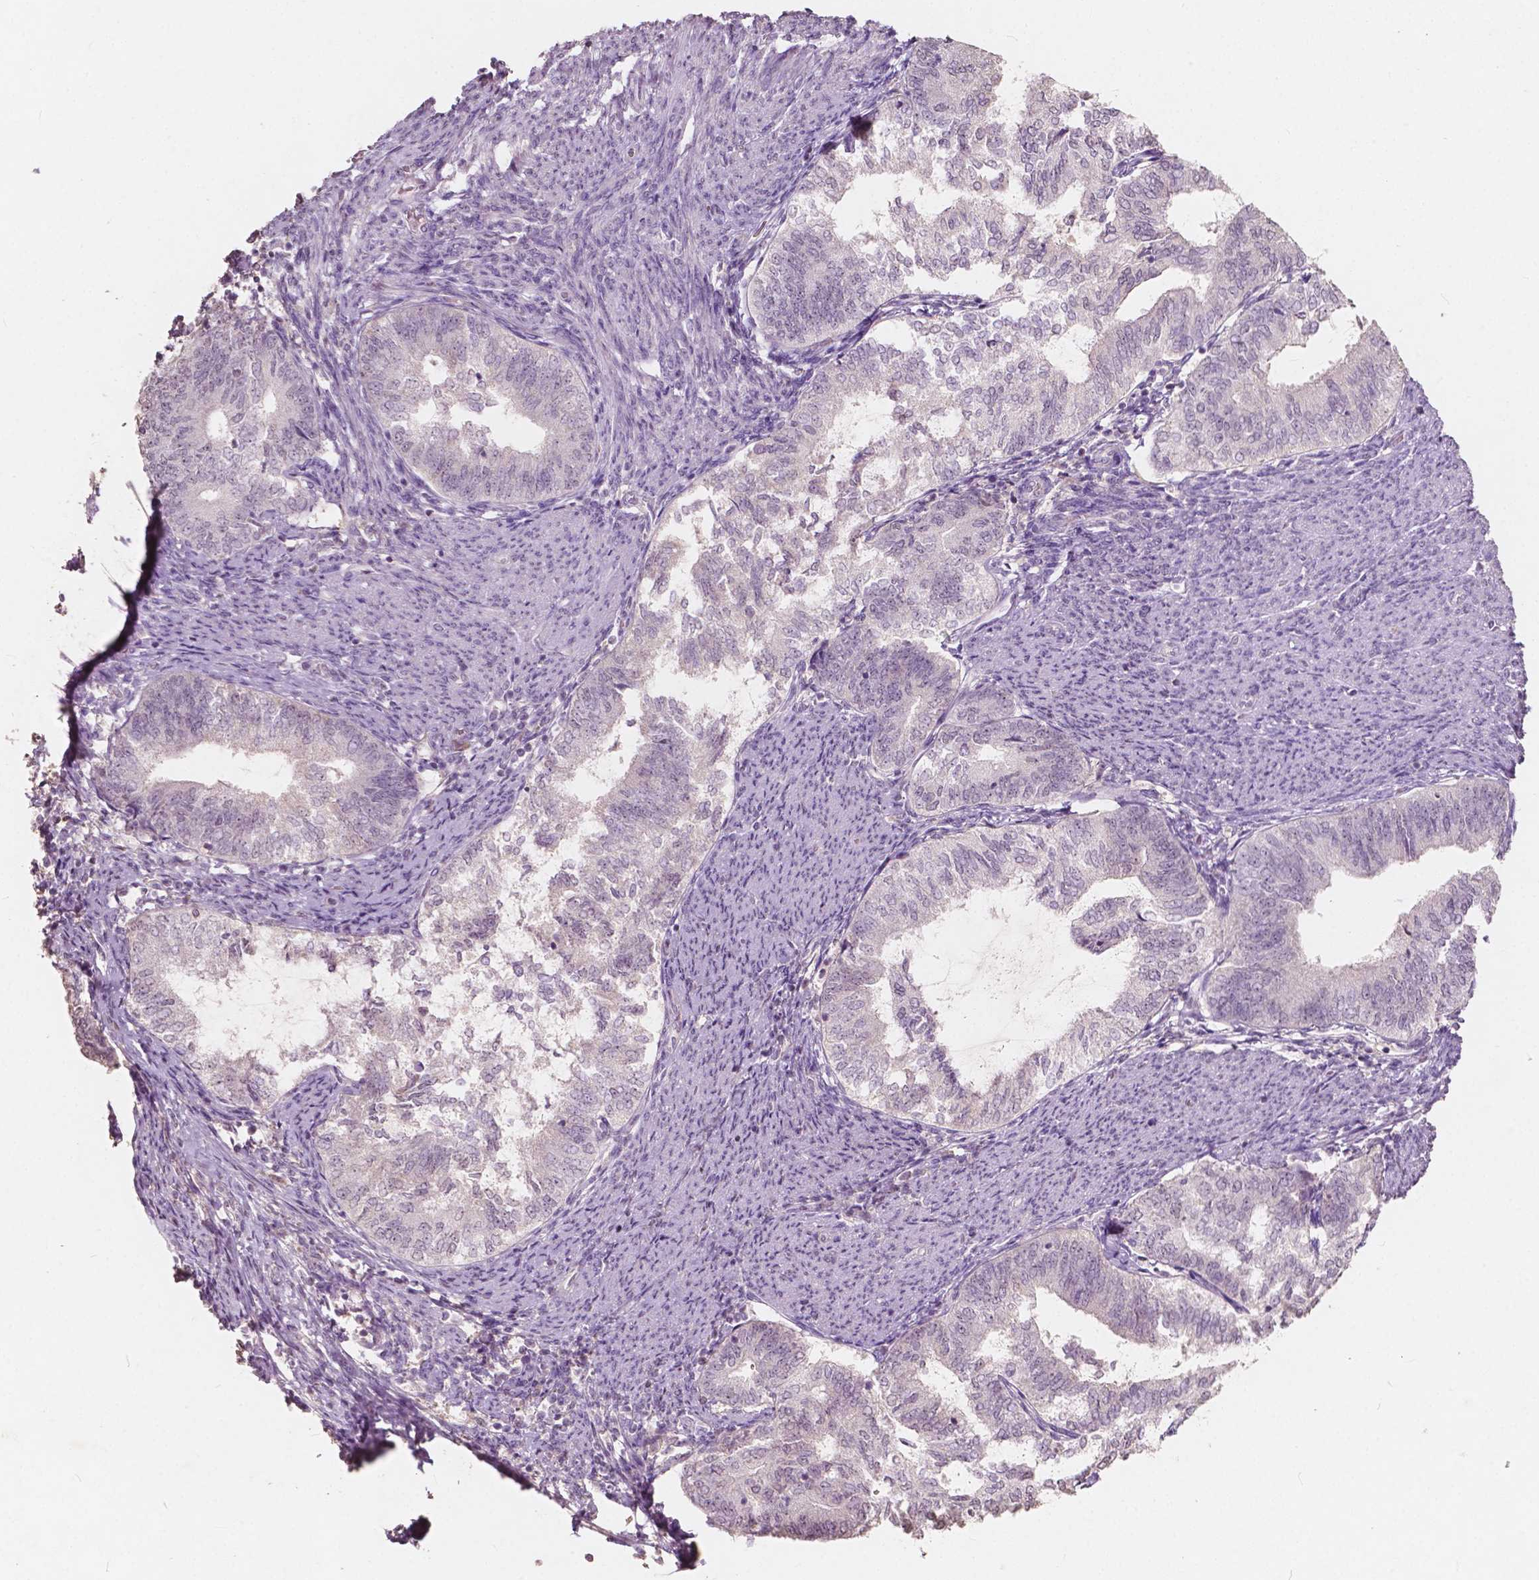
{"staining": {"intensity": "negative", "quantity": "none", "location": "none"}, "tissue": "endometrial cancer", "cell_type": "Tumor cells", "image_type": "cancer", "snomed": [{"axis": "morphology", "description": "Adenocarcinoma, NOS"}, {"axis": "topography", "description": "Endometrium"}], "caption": "Tumor cells are negative for brown protein staining in endometrial adenocarcinoma. (Immunohistochemistry, brightfield microscopy, high magnification).", "gene": "SOX15", "patient": {"sex": "female", "age": 65}}